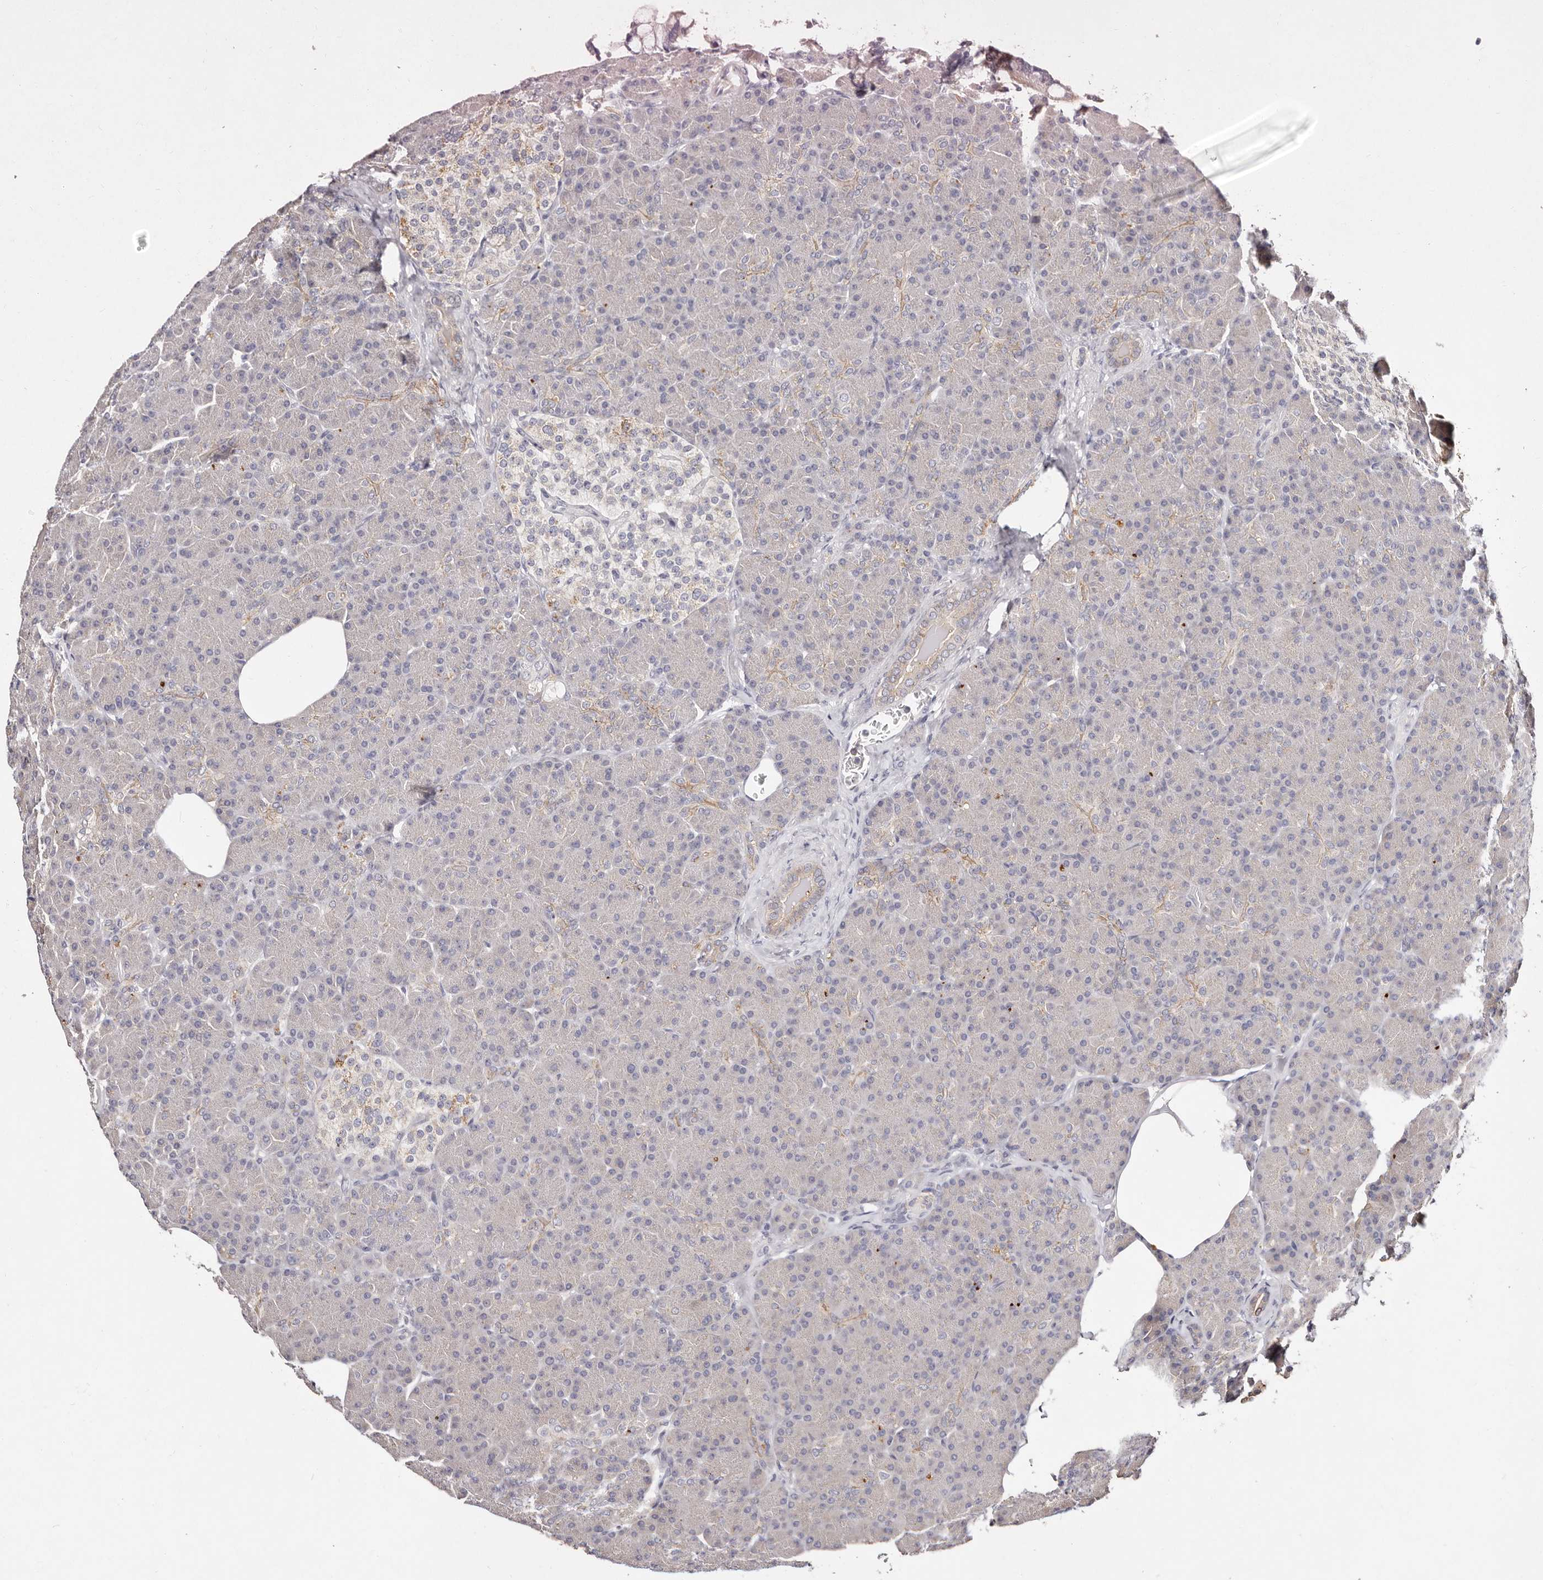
{"staining": {"intensity": "weak", "quantity": "<25%", "location": "cytoplasmic/membranous"}, "tissue": "pancreas", "cell_type": "Exocrine glandular cells", "image_type": "normal", "snomed": [{"axis": "morphology", "description": "Normal tissue, NOS"}, {"axis": "topography", "description": "Pancreas"}], "caption": "Immunohistochemistry histopathology image of unremarkable pancreas: human pancreas stained with DAB displays no significant protein expression in exocrine glandular cells.", "gene": "MRPS33", "patient": {"sex": "female", "age": 43}}